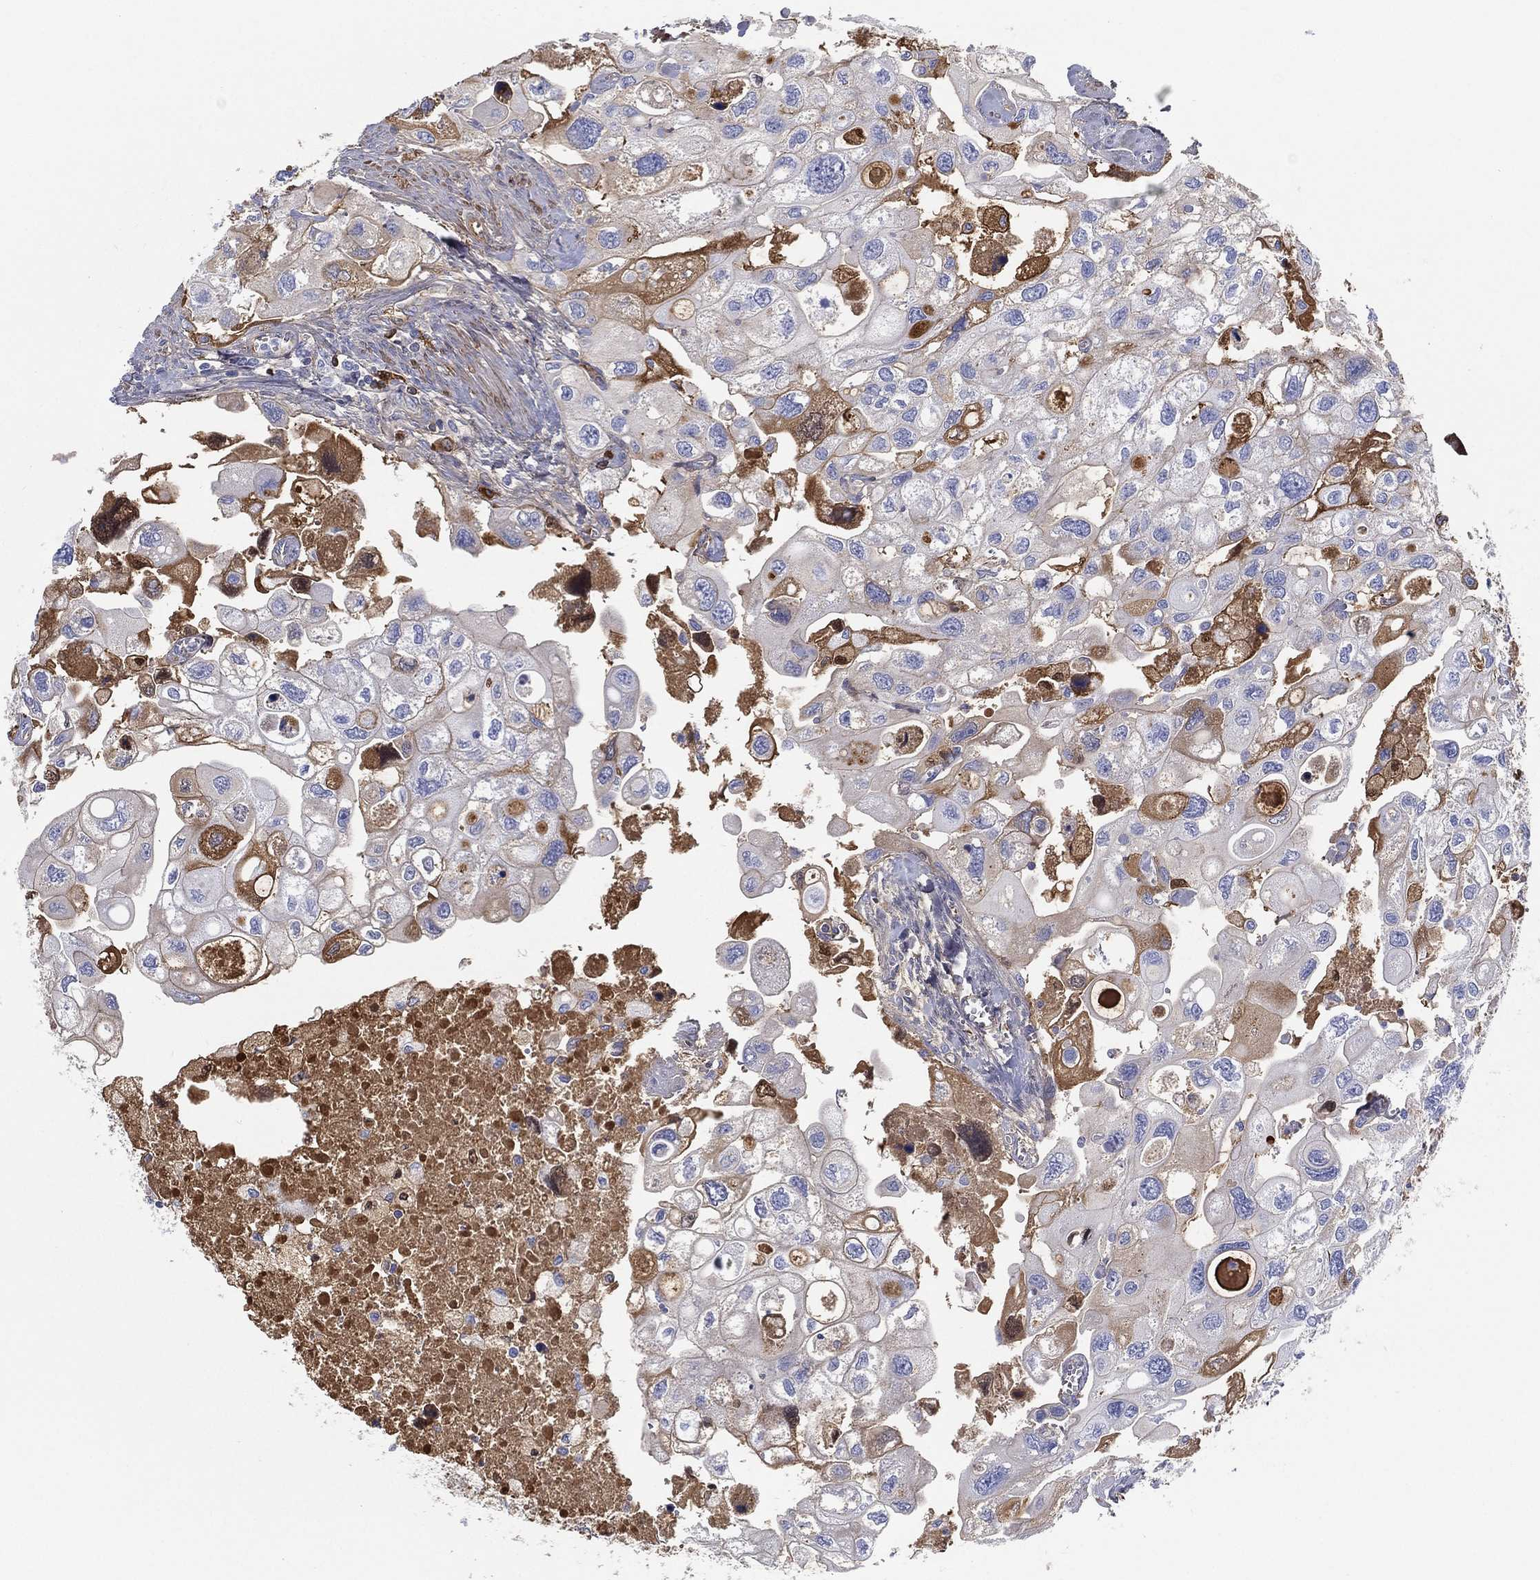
{"staining": {"intensity": "strong", "quantity": "<25%", "location": "cytoplasmic/membranous"}, "tissue": "urothelial cancer", "cell_type": "Tumor cells", "image_type": "cancer", "snomed": [{"axis": "morphology", "description": "Urothelial carcinoma, High grade"}, {"axis": "topography", "description": "Urinary bladder"}], "caption": "Strong cytoplasmic/membranous protein positivity is present in about <25% of tumor cells in urothelial cancer. The staining was performed using DAB (3,3'-diaminobenzidine) to visualize the protein expression in brown, while the nuclei were stained in blue with hematoxylin (Magnification: 20x).", "gene": "IFNB1", "patient": {"sex": "male", "age": 59}}